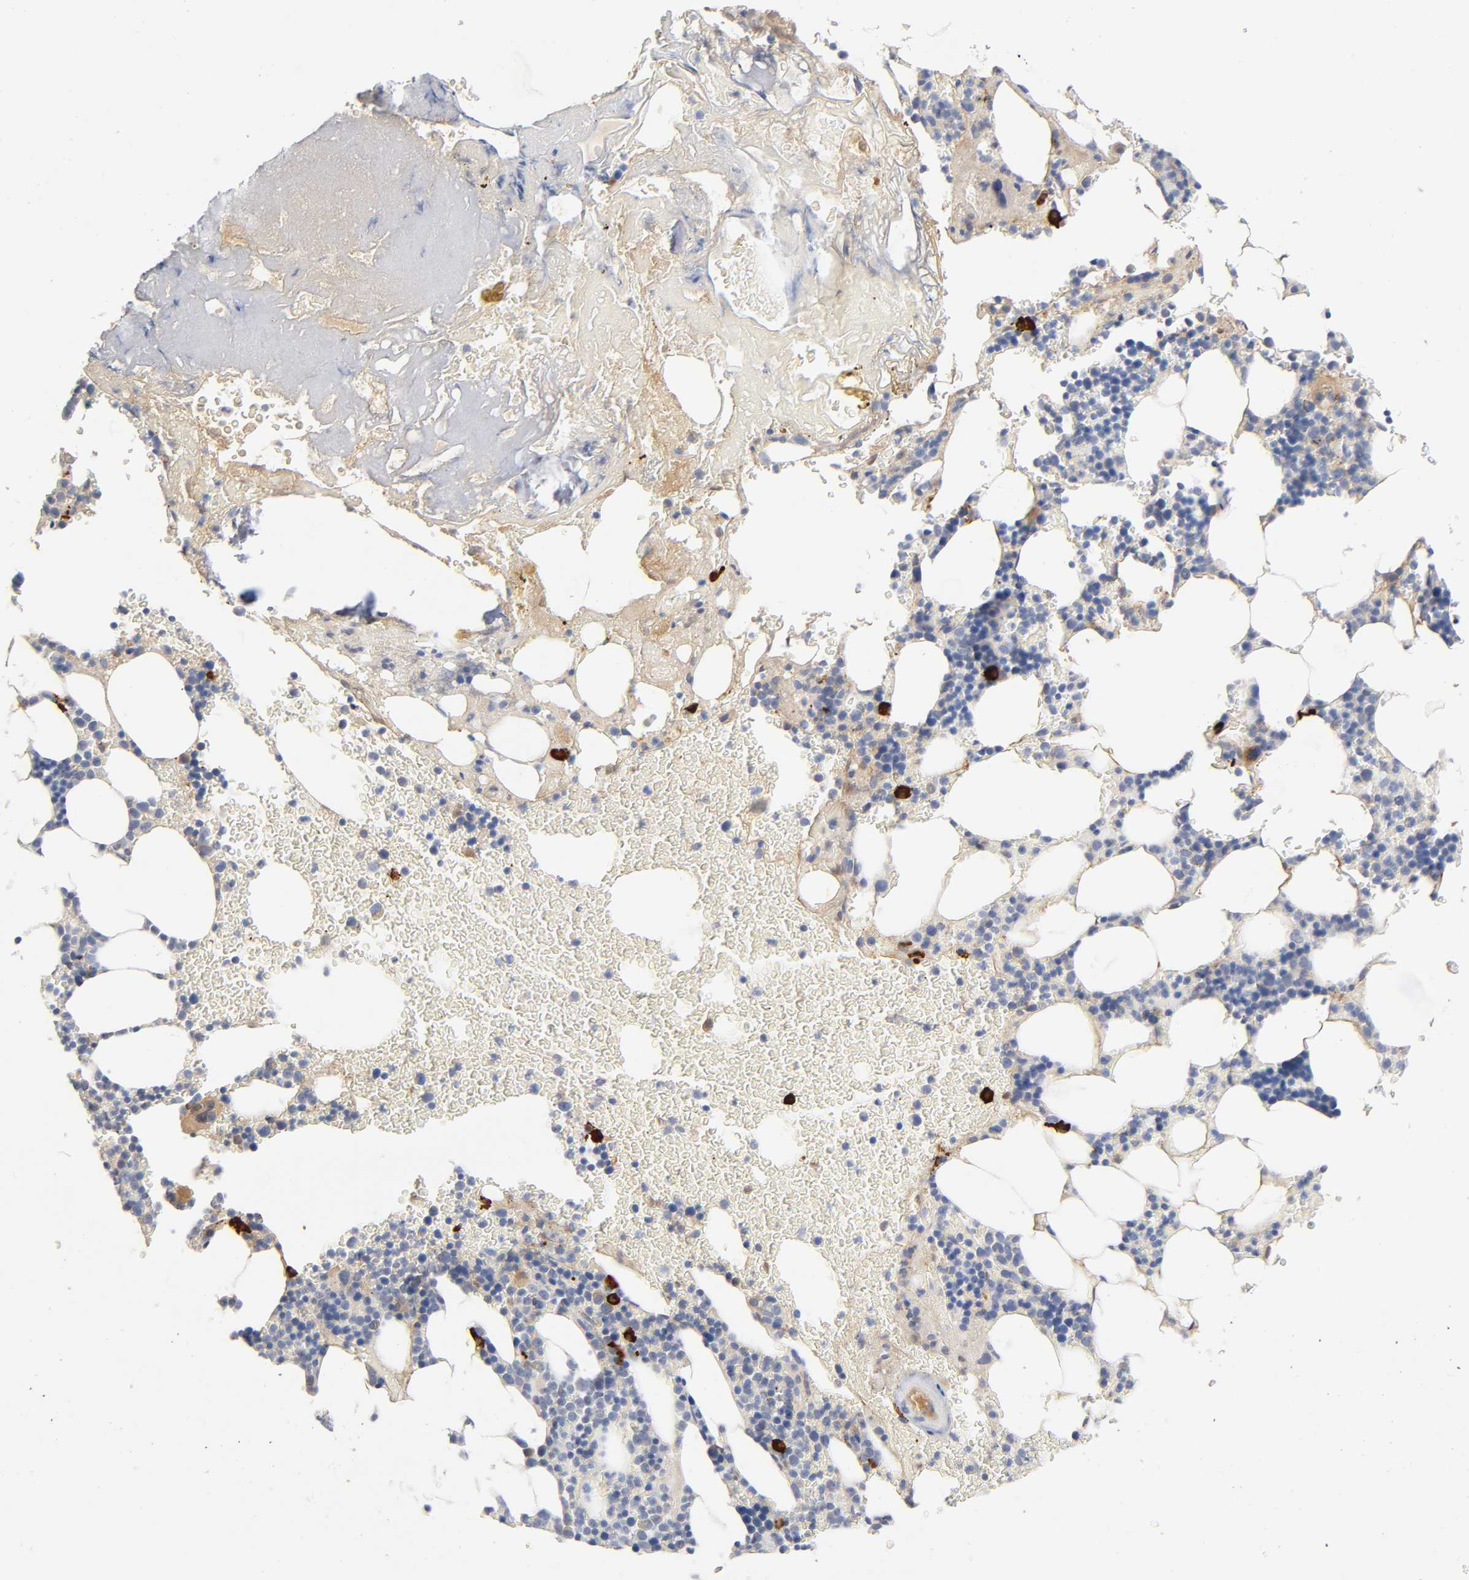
{"staining": {"intensity": "strong", "quantity": "<25%", "location": "cytoplasmic/membranous"}, "tissue": "bone marrow", "cell_type": "Hematopoietic cells", "image_type": "normal", "snomed": [{"axis": "morphology", "description": "Normal tissue, NOS"}, {"axis": "topography", "description": "Bone marrow"}], "caption": "Brown immunohistochemical staining in normal human bone marrow reveals strong cytoplasmic/membranous staining in about <25% of hematopoietic cells.", "gene": "NOVA1", "patient": {"sex": "female", "age": 73}}